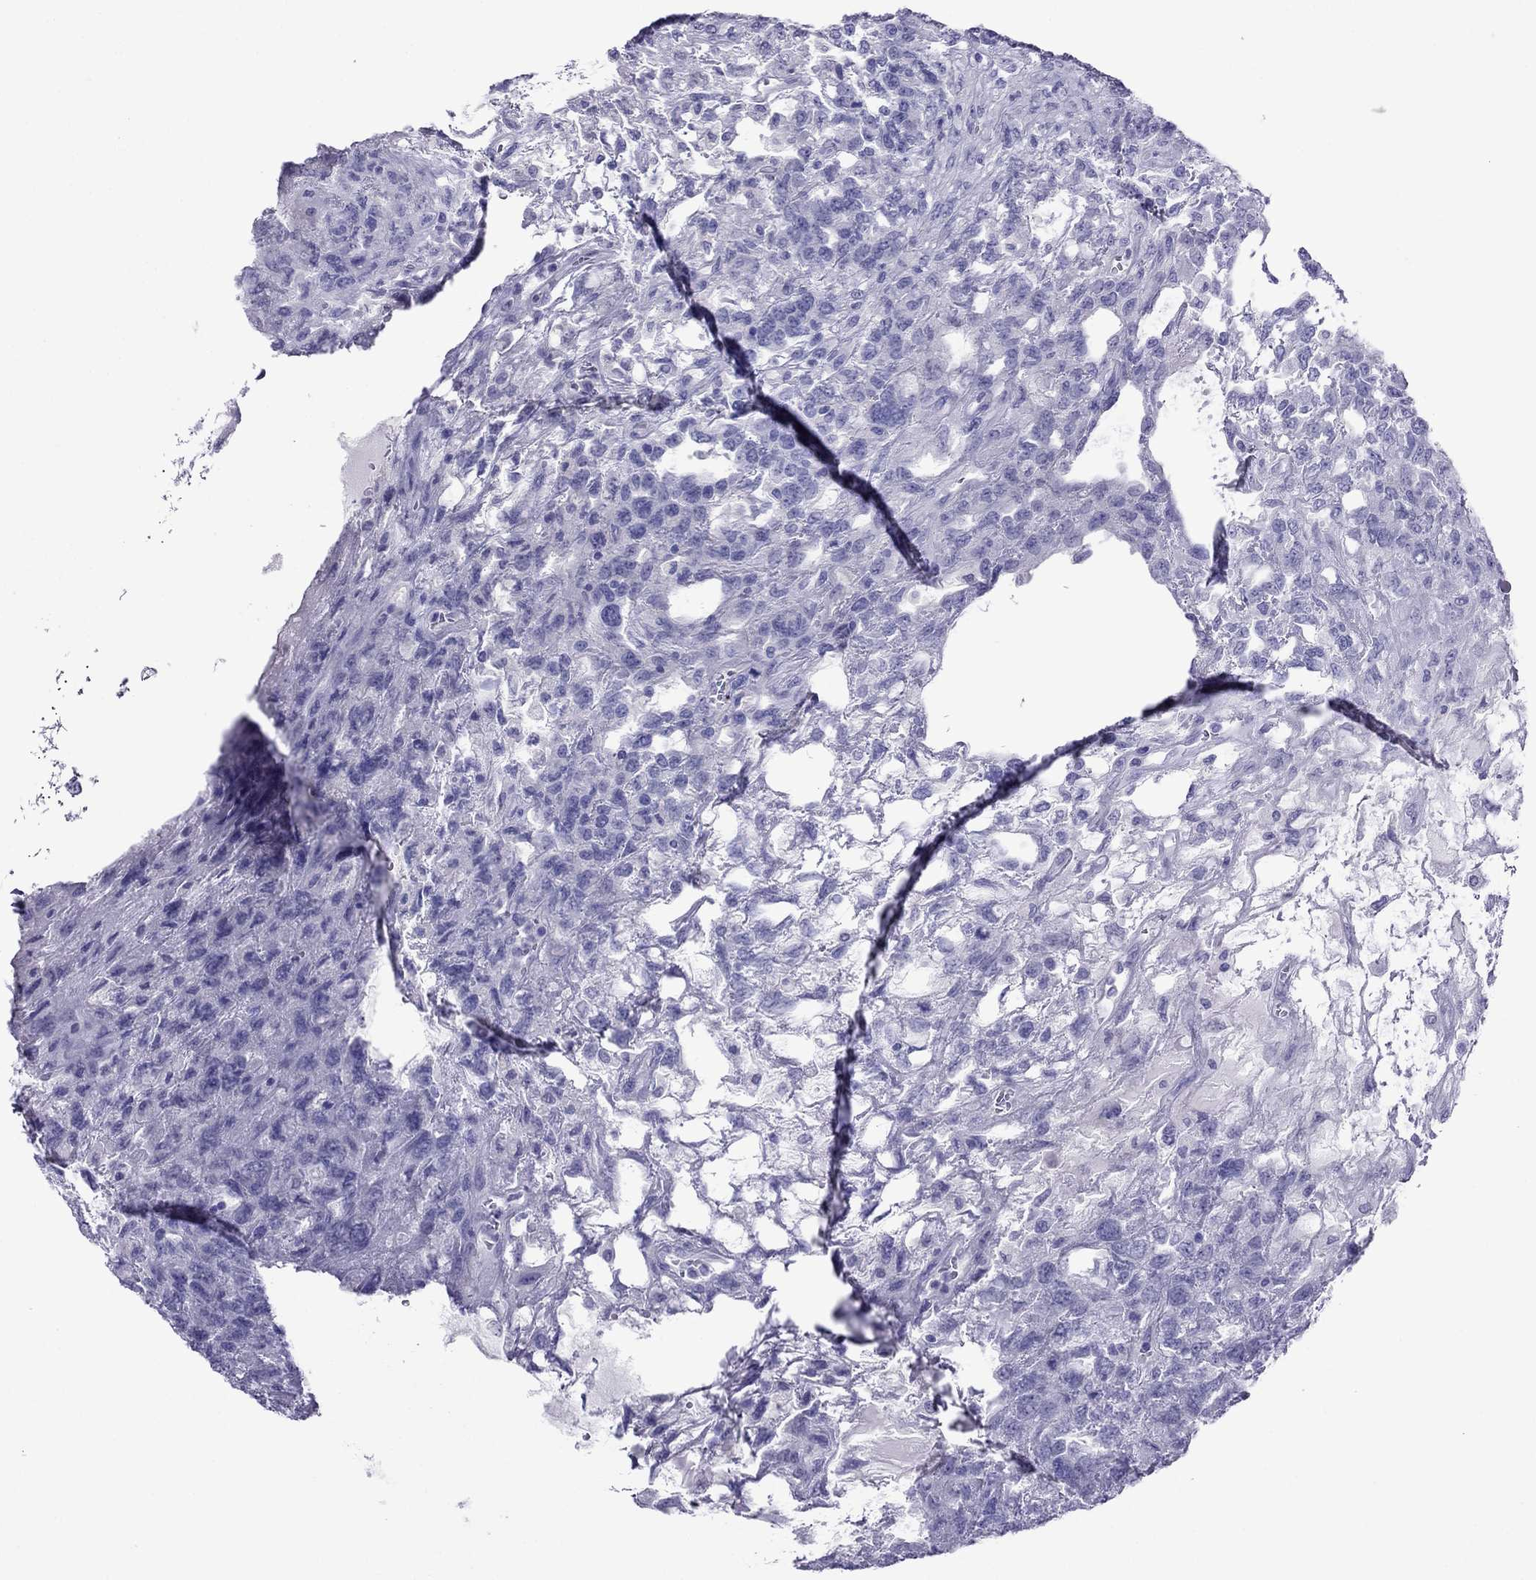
{"staining": {"intensity": "negative", "quantity": "none", "location": "none"}, "tissue": "testis cancer", "cell_type": "Tumor cells", "image_type": "cancer", "snomed": [{"axis": "morphology", "description": "Seminoma, NOS"}, {"axis": "topography", "description": "Testis"}], "caption": "This is an IHC image of human seminoma (testis). There is no expression in tumor cells.", "gene": "PCDHA6", "patient": {"sex": "male", "age": 52}}